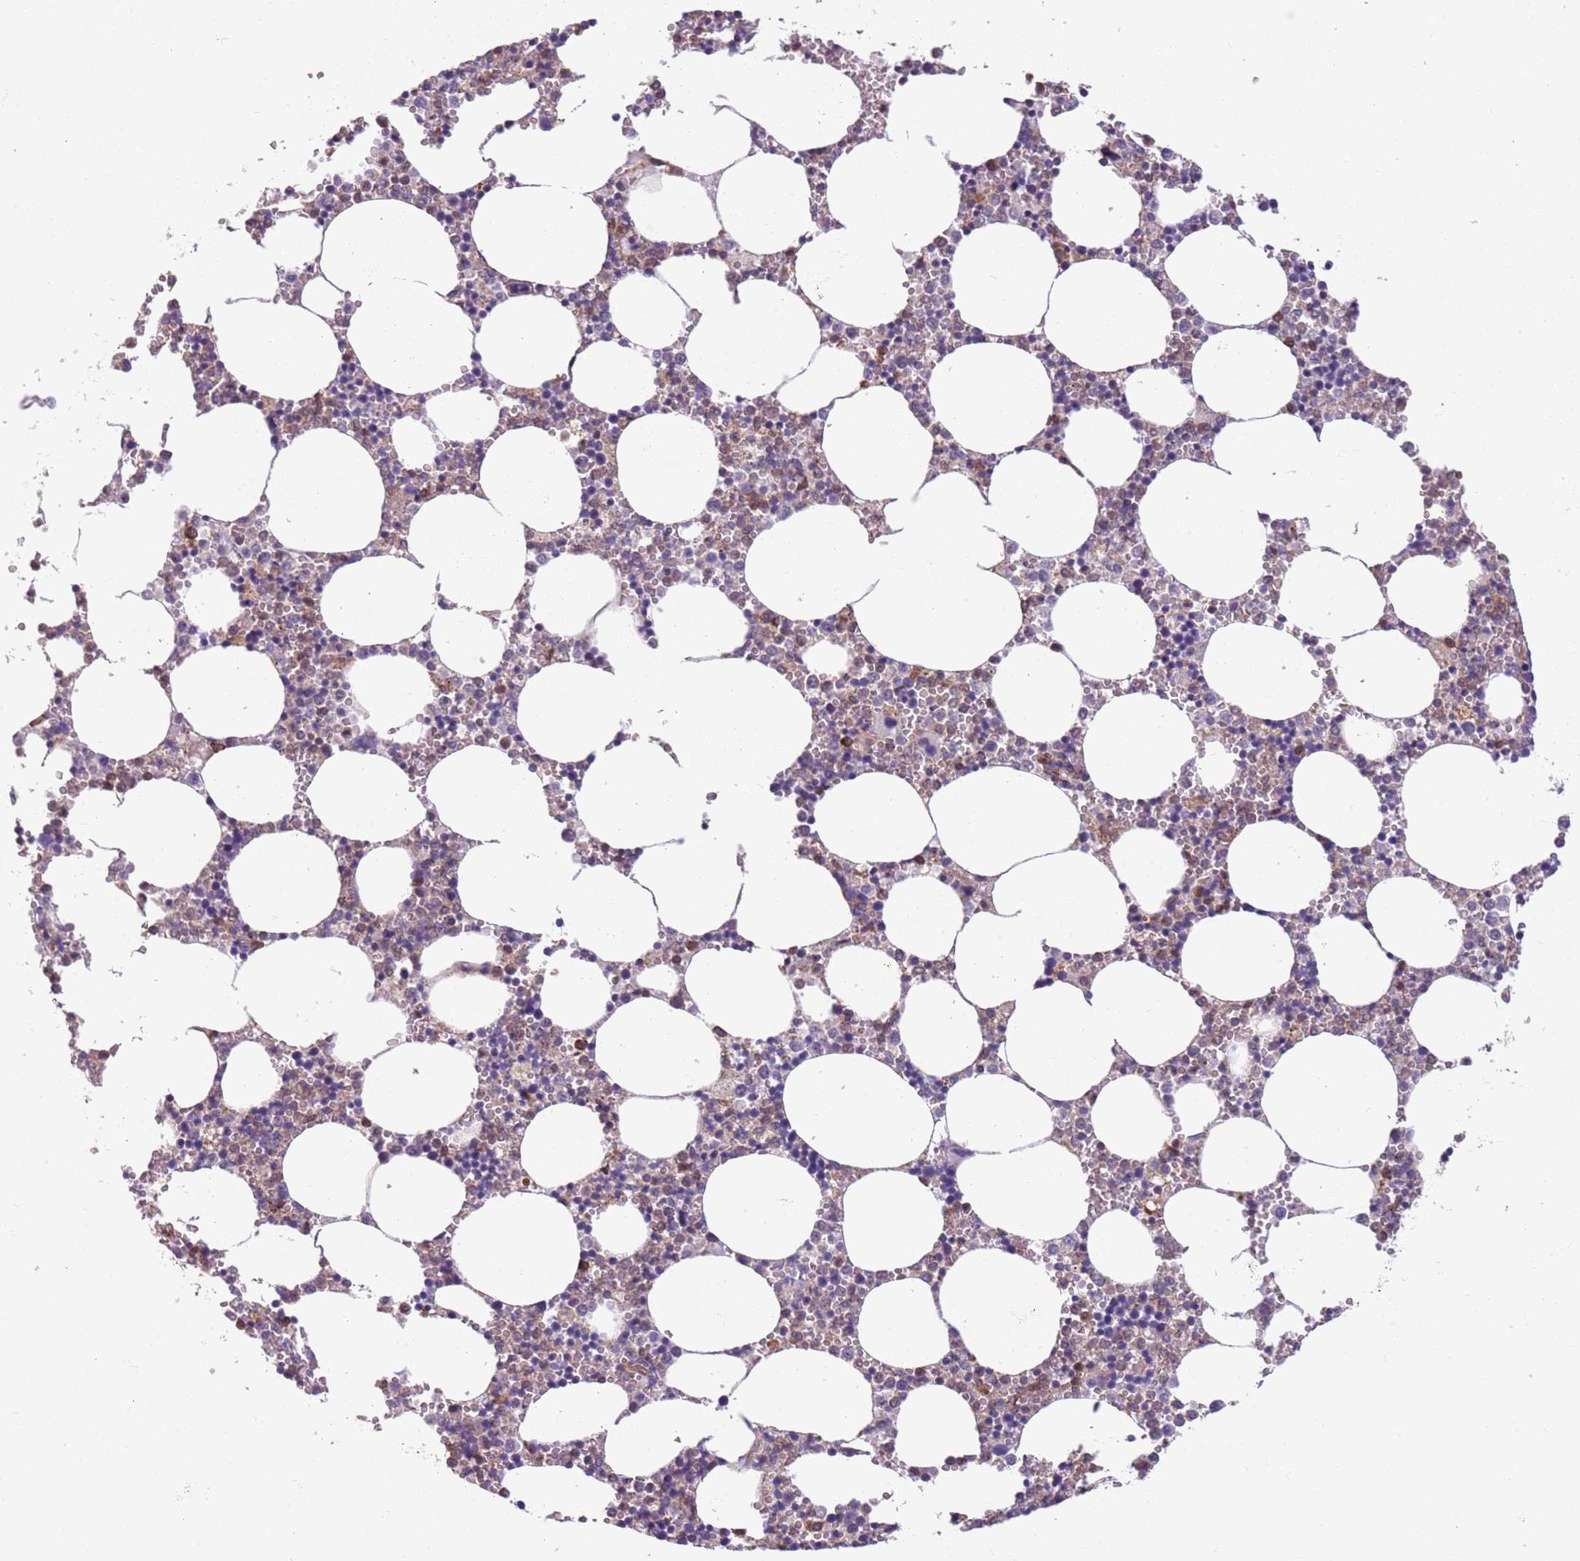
{"staining": {"intensity": "moderate", "quantity": "<25%", "location": "cytoplasmic/membranous,nuclear"}, "tissue": "bone marrow", "cell_type": "Hematopoietic cells", "image_type": "normal", "snomed": [{"axis": "morphology", "description": "Normal tissue, NOS"}, {"axis": "topography", "description": "Bone marrow"}], "caption": "DAB (3,3'-diaminobenzidine) immunohistochemical staining of unremarkable bone marrow exhibits moderate cytoplasmic/membranous,nuclear protein expression in about <25% of hematopoietic cells. The protein of interest is stained brown, and the nuclei are stained in blue (DAB (3,3'-diaminobenzidine) IHC with brightfield microscopy, high magnification).", "gene": "JAML", "patient": {"sex": "female", "age": 64}}